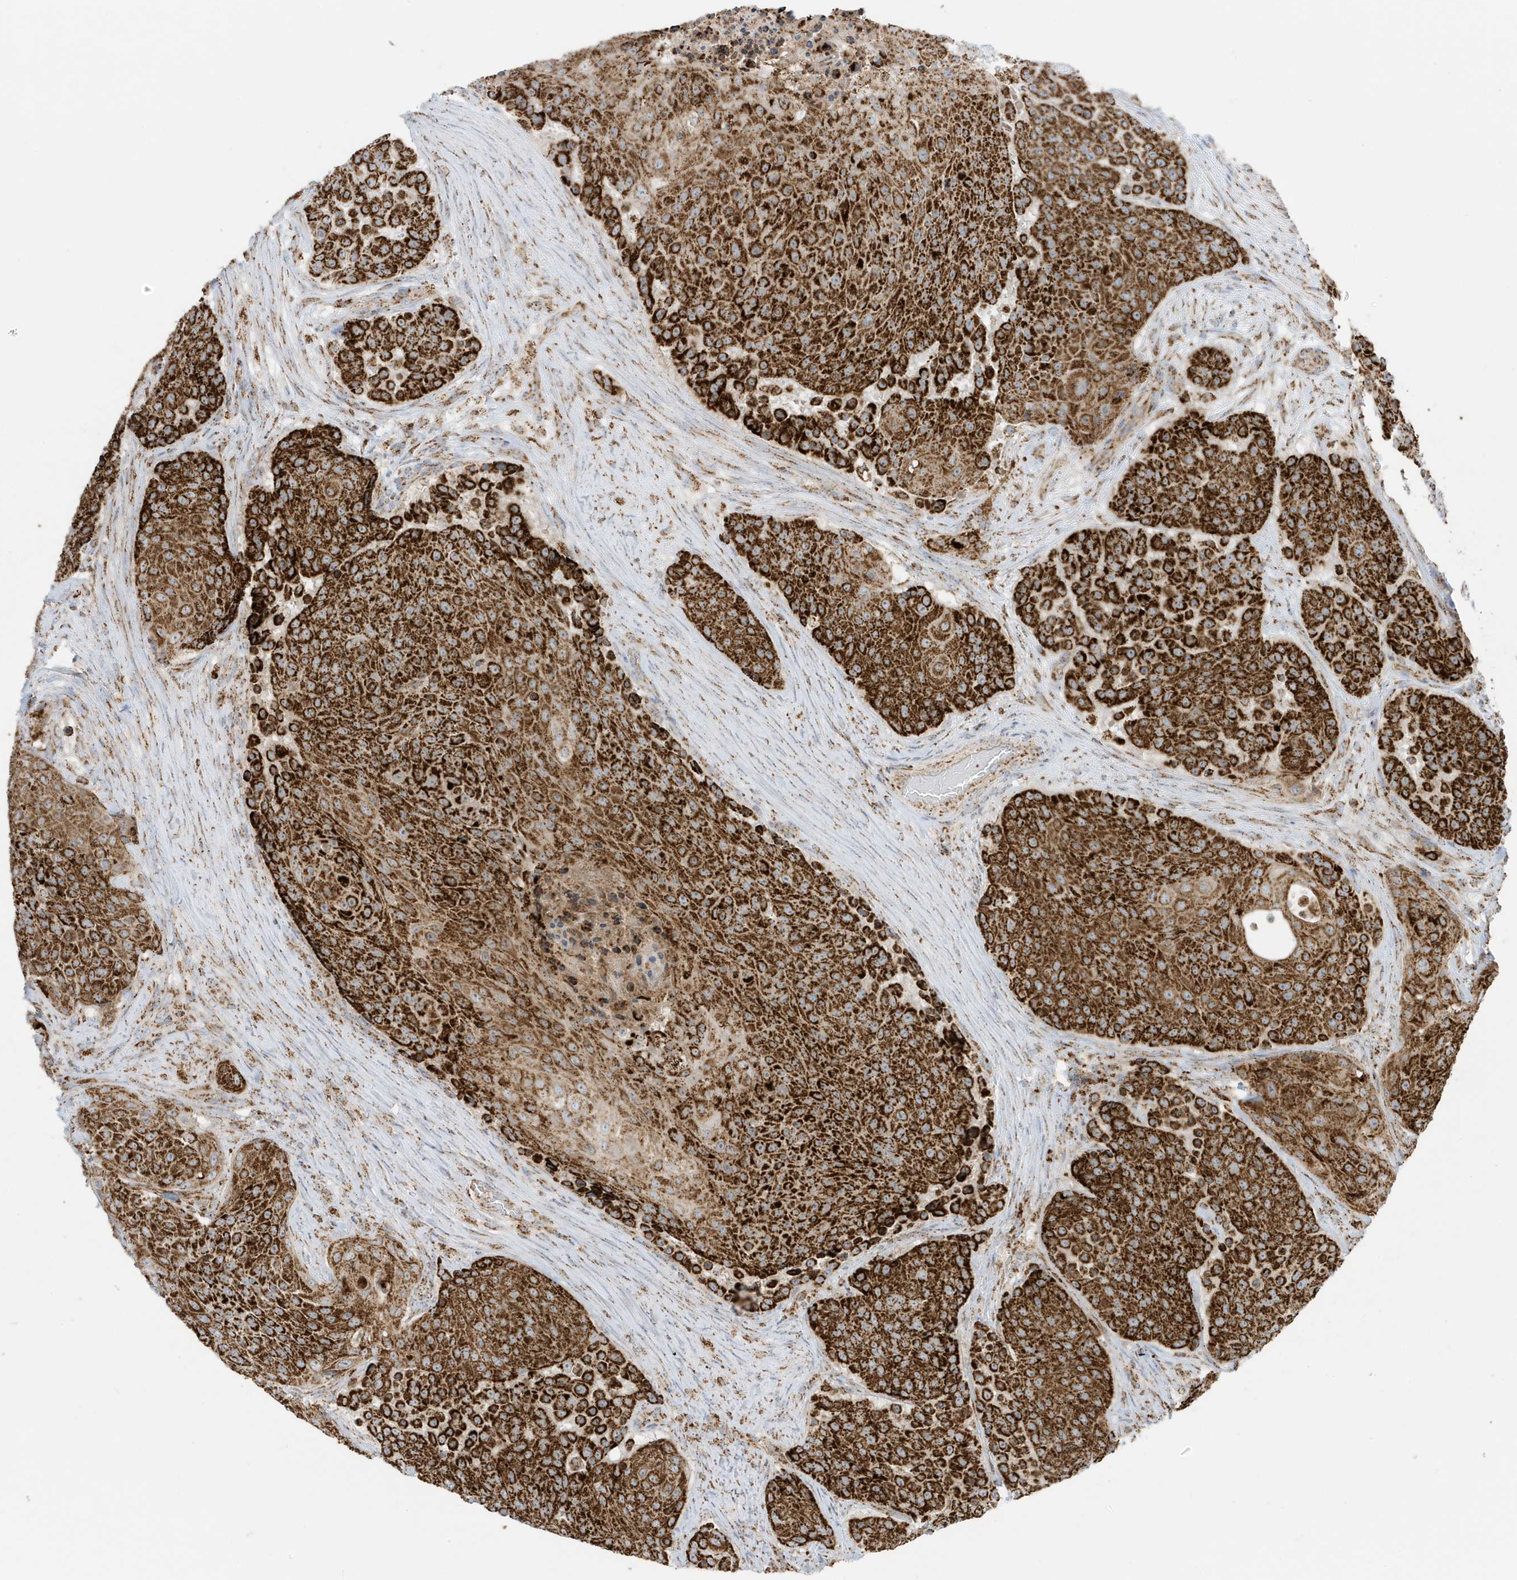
{"staining": {"intensity": "strong", "quantity": ">75%", "location": "cytoplasmic/membranous"}, "tissue": "urothelial cancer", "cell_type": "Tumor cells", "image_type": "cancer", "snomed": [{"axis": "morphology", "description": "Urothelial carcinoma, High grade"}, {"axis": "topography", "description": "Urinary bladder"}], "caption": "Urothelial cancer was stained to show a protein in brown. There is high levels of strong cytoplasmic/membranous staining in approximately >75% of tumor cells.", "gene": "ATP5ME", "patient": {"sex": "female", "age": 63}}